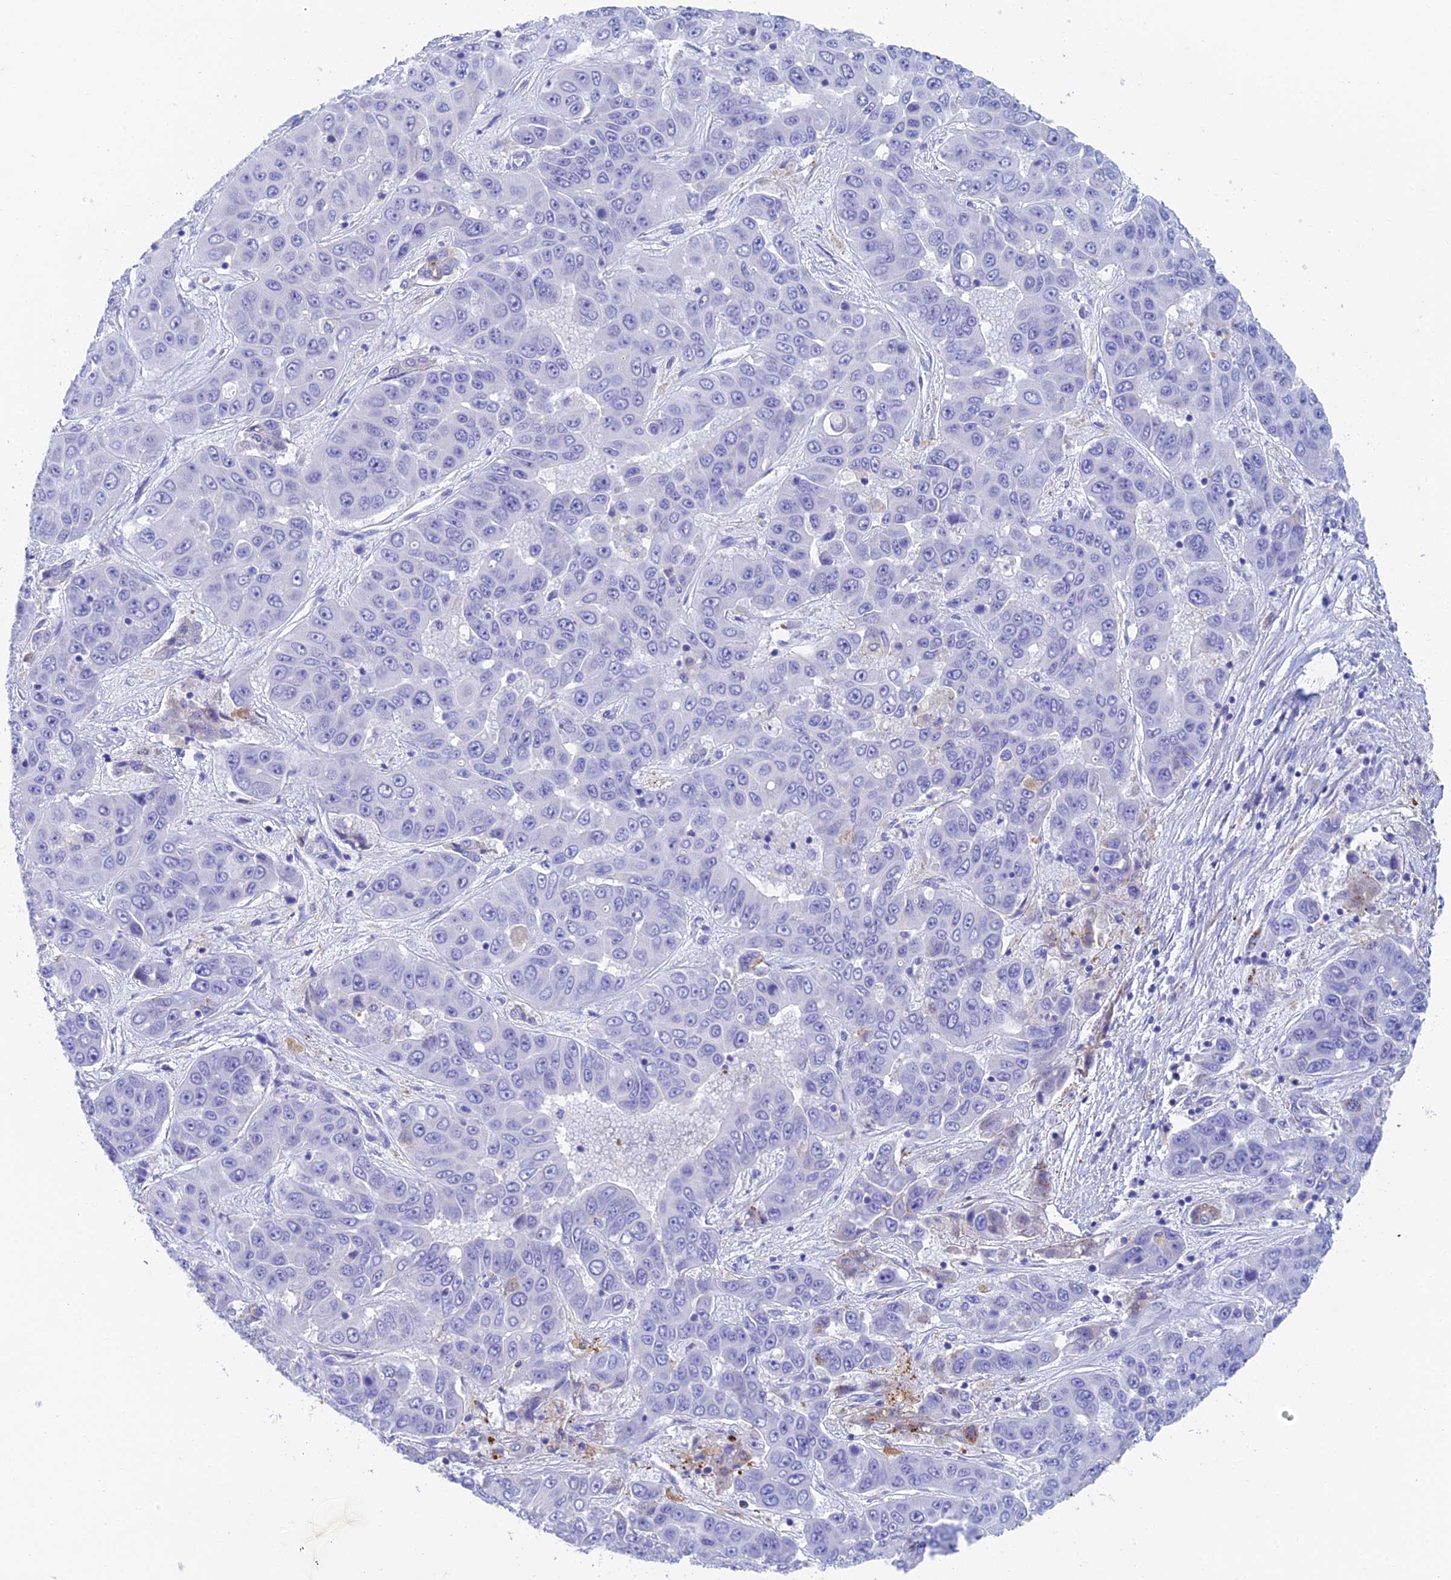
{"staining": {"intensity": "negative", "quantity": "none", "location": "none"}, "tissue": "liver cancer", "cell_type": "Tumor cells", "image_type": "cancer", "snomed": [{"axis": "morphology", "description": "Cholangiocarcinoma"}, {"axis": "topography", "description": "Liver"}], "caption": "DAB (3,3'-diaminobenzidine) immunohistochemical staining of human liver cancer displays no significant positivity in tumor cells. (DAB immunohistochemistry (IHC) with hematoxylin counter stain).", "gene": "ADAMTS13", "patient": {"sex": "female", "age": 52}}